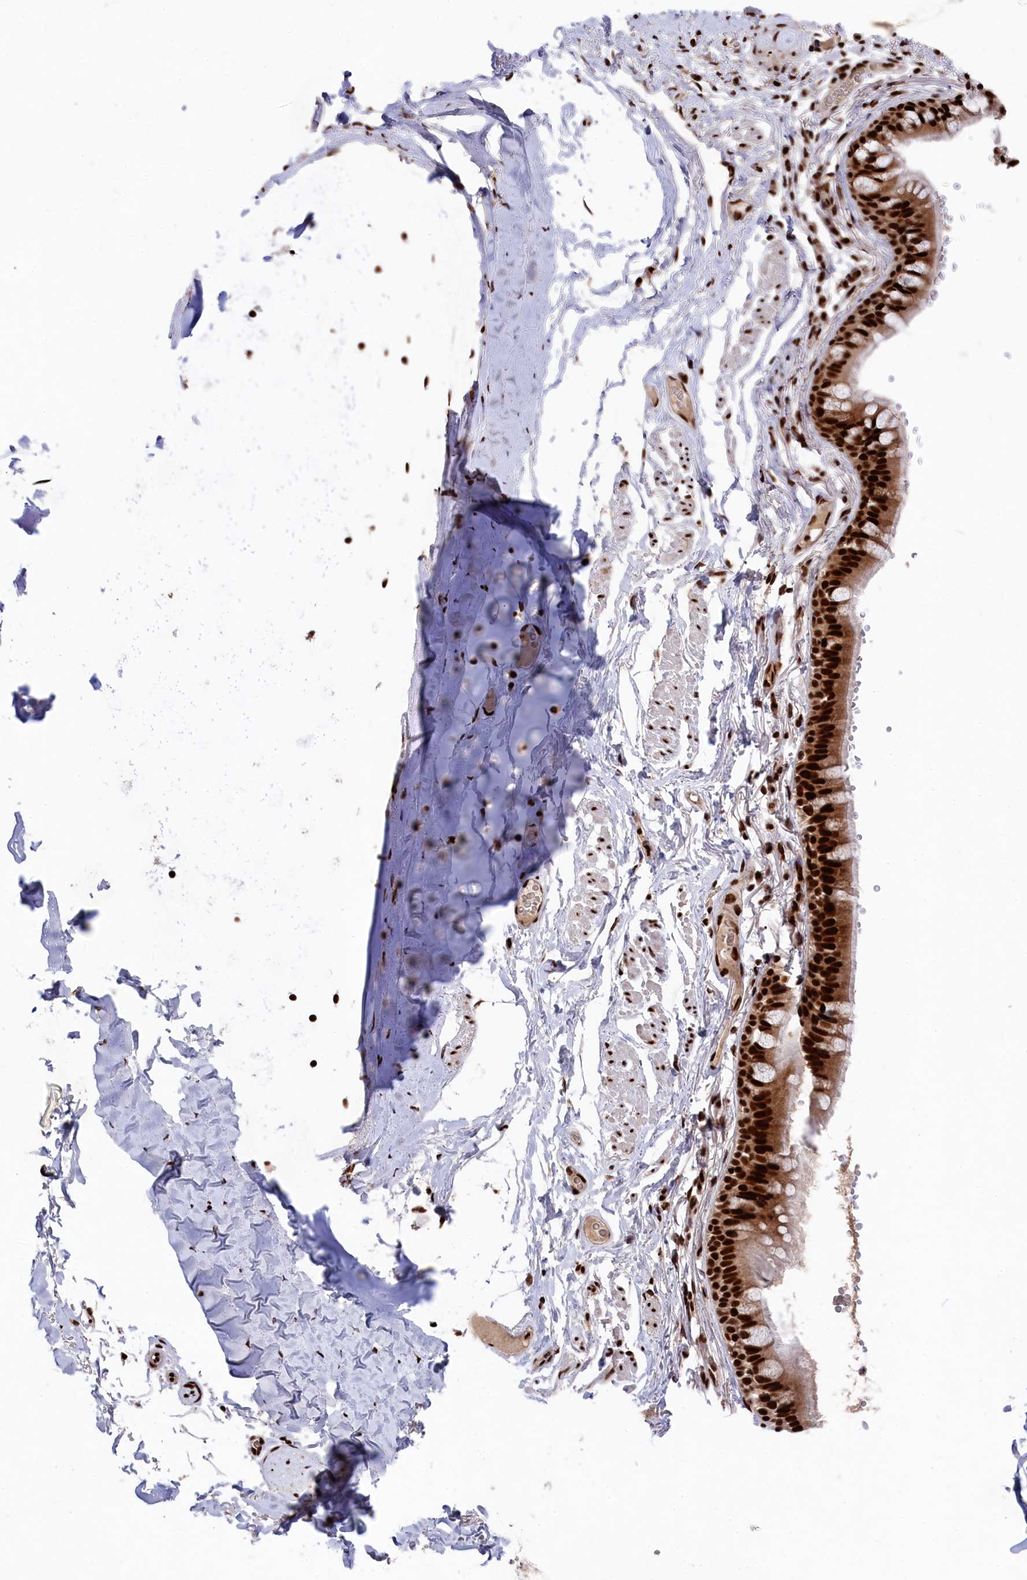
{"staining": {"intensity": "strong", "quantity": ">75%", "location": "nuclear"}, "tissue": "adipose tissue", "cell_type": "Adipocytes", "image_type": "normal", "snomed": [{"axis": "morphology", "description": "Normal tissue, NOS"}, {"axis": "topography", "description": "Lymph node"}, {"axis": "topography", "description": "Bronchus"}], "caption": "The photomicrograph displays a brown stain indicating the presence of a protein in the nuclear of adipocytes in adipose tissue. (IHC, brightfield microscopy, high magnification).", "gene": "PRPF31", "patient": {"sex": "male", "age": 63}}